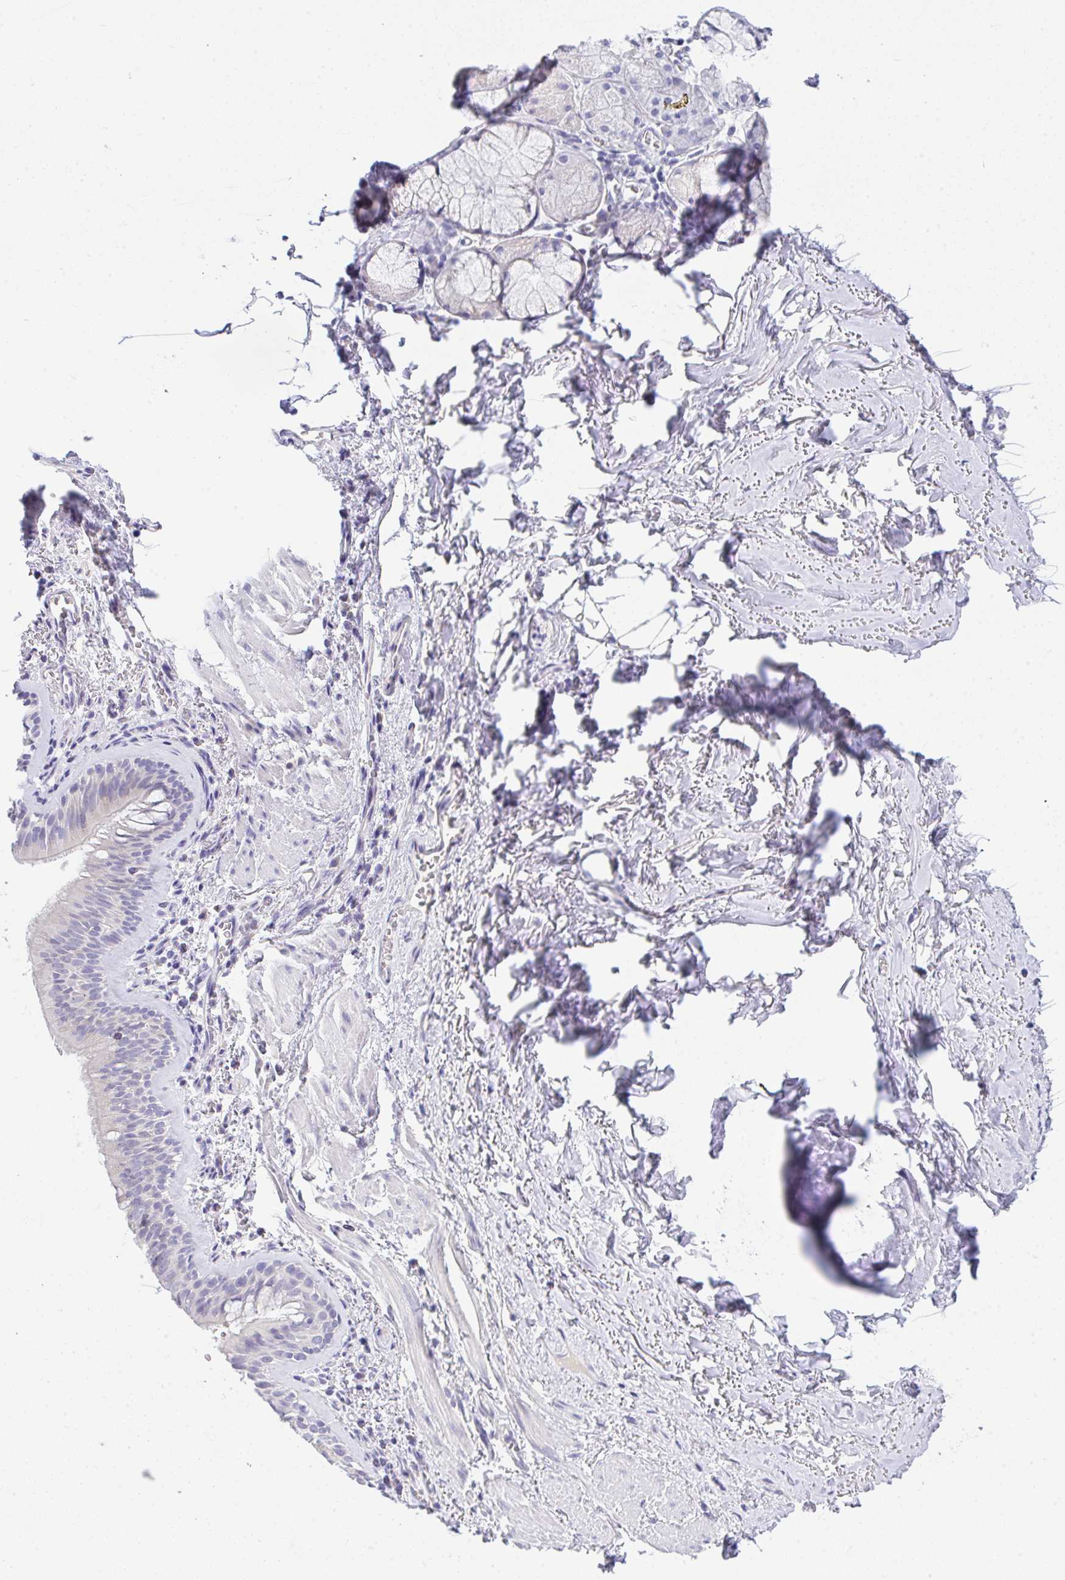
{"staining": {"intensity": "negative", "quantity": "none", "location": "none"}, "tissue": "bronchus", "cell_type": "Respiratory epithelial cells", "image_type": "normal", "snomed": [{"axis": "morphology", "description": "Normal tissue, NOS"}, {"axis": "topography", "description": "Cartilage tissue"}, {"axis": "topography", "description": "Bronchus"}], "caption": "High power microscopy photomicrograph of an immunohistochemistry (IHC) image of normal bronchus, revealing no significant positivity in respiratory epithelial cells. (DAB immunohistochemistry (IHC) with hematoxylin counter stain).", "gene": "SERPINE3", "patient": {"sex": "male", "age": 78}}